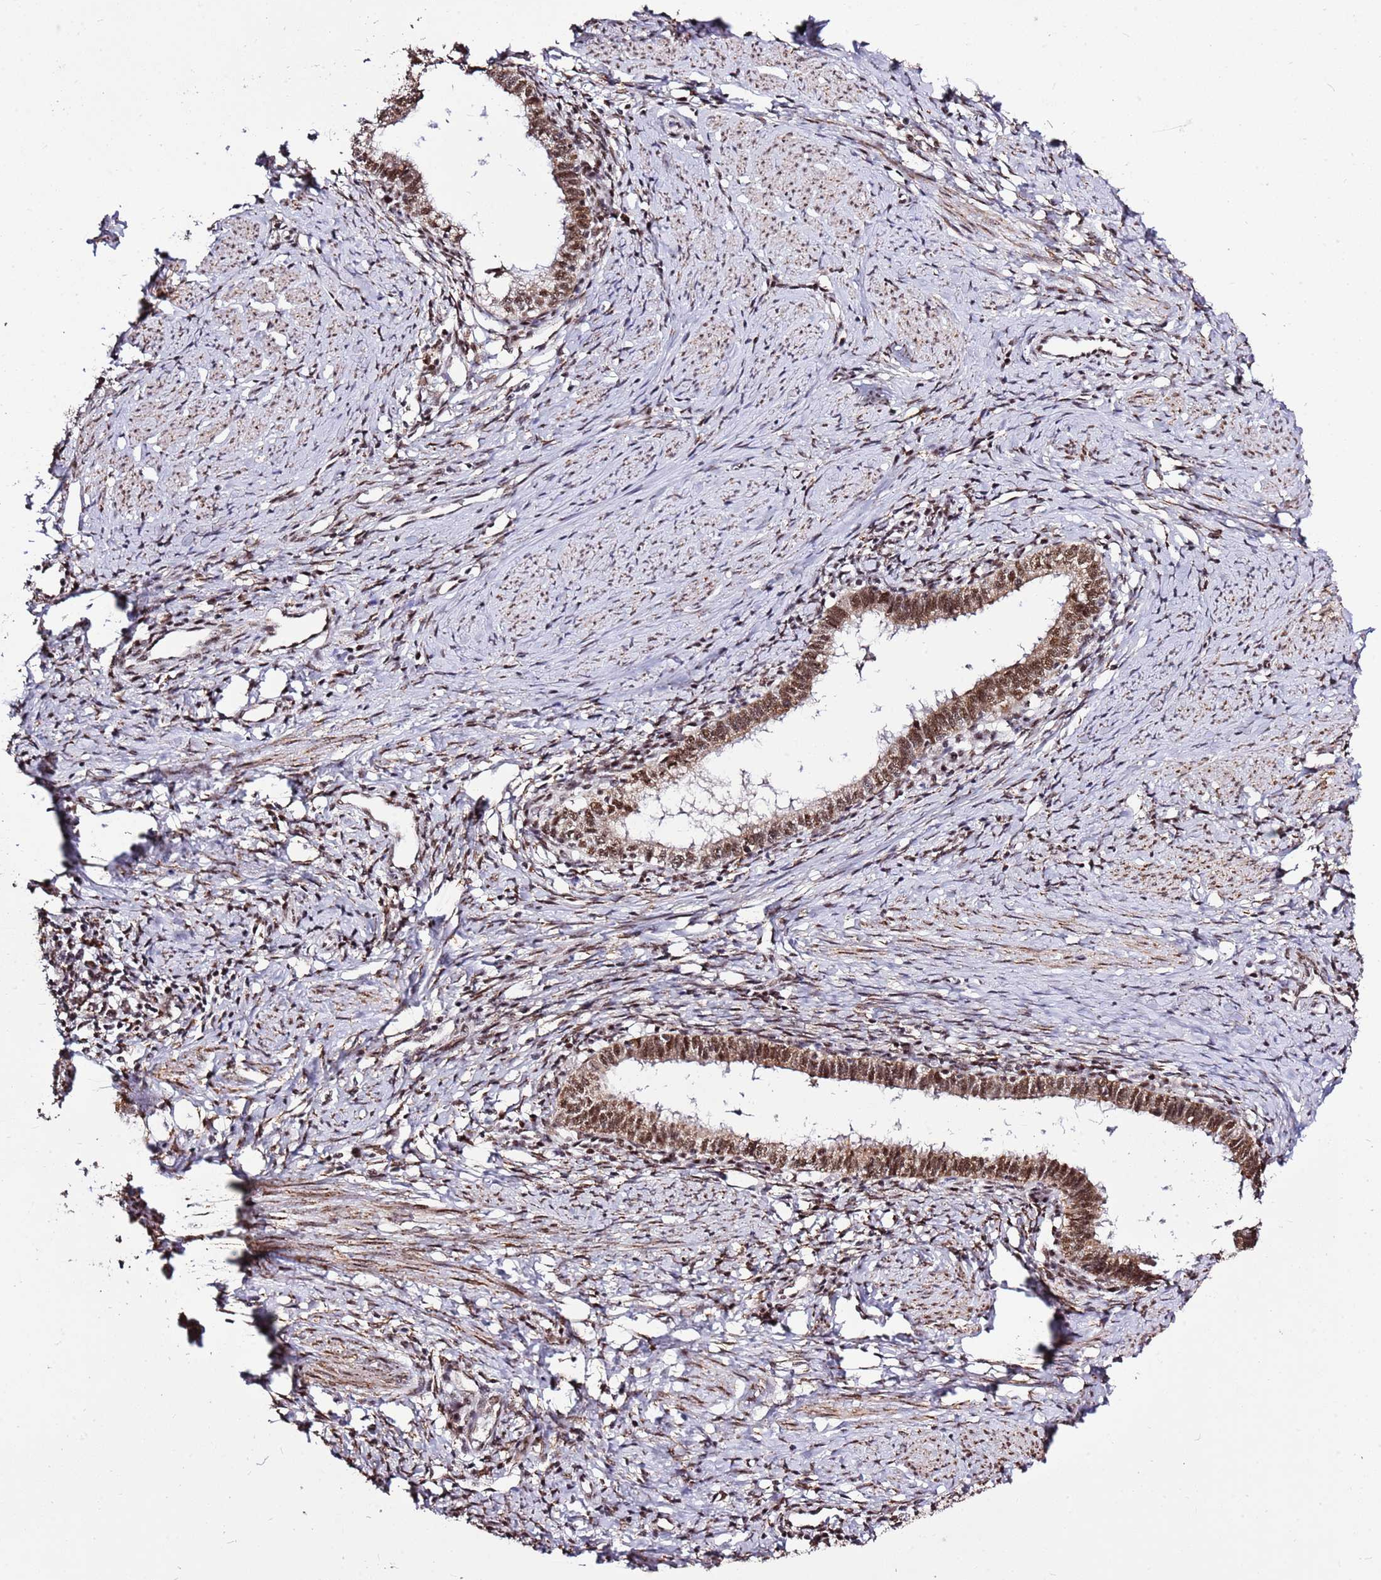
{"staining": {"intensity": "moderate", "quantity": ">75%", "location": "nuclear"}, "tissue": "cervical cancer", "cell_type": "Tumor cells", "image_type": "cancer", "snomed": [{"axis": "morphology", "description": "Adenocarcinoma, NOS"}, {"axis": "topography", "description": "Cervix"}], "caption": "High-power microscopy captured an immunohistochemistry image of cervical adenocarcinoma, revealing moderate nuclear expression in approximately >75% of tumor cells.", "gene": "AKAP8L", "patient": {"sex": "female", "age": 36}}